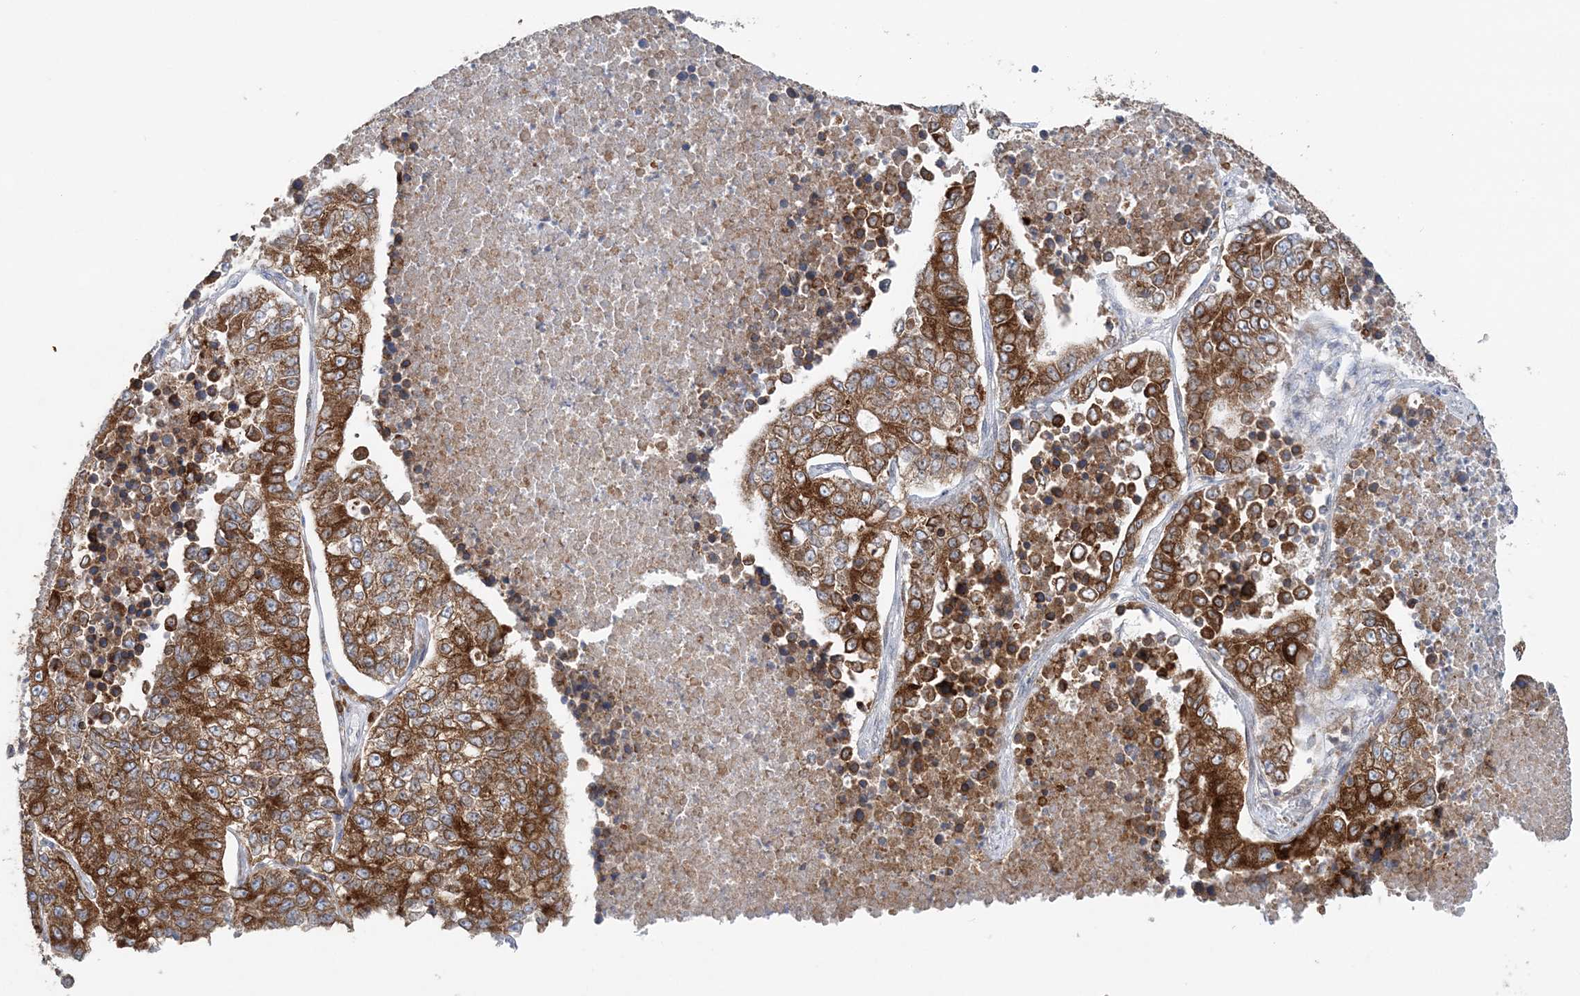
{"staining": {"intensity": "strong", "quantity": ">75%", "location": "cytoplasmic/membranous"}, "tissue": "lung cancer", "cell_type": "Tumor cells", "image_type": "cancer", "snomed": [{"axis": "morphology", "description": "Adenocarcinoma, NOS"}, {"axis": "topography", "description": "Lung"}], "caption": "A histopathology image showing strong cytoplasmic/membranous positivity in approximately >75% of tumor cells in adenocarcinoma (lung), as visualized by brown immunohistochemical staining.", "gene": "TMED10", "patient": {"sex": "male", "age": 49}}